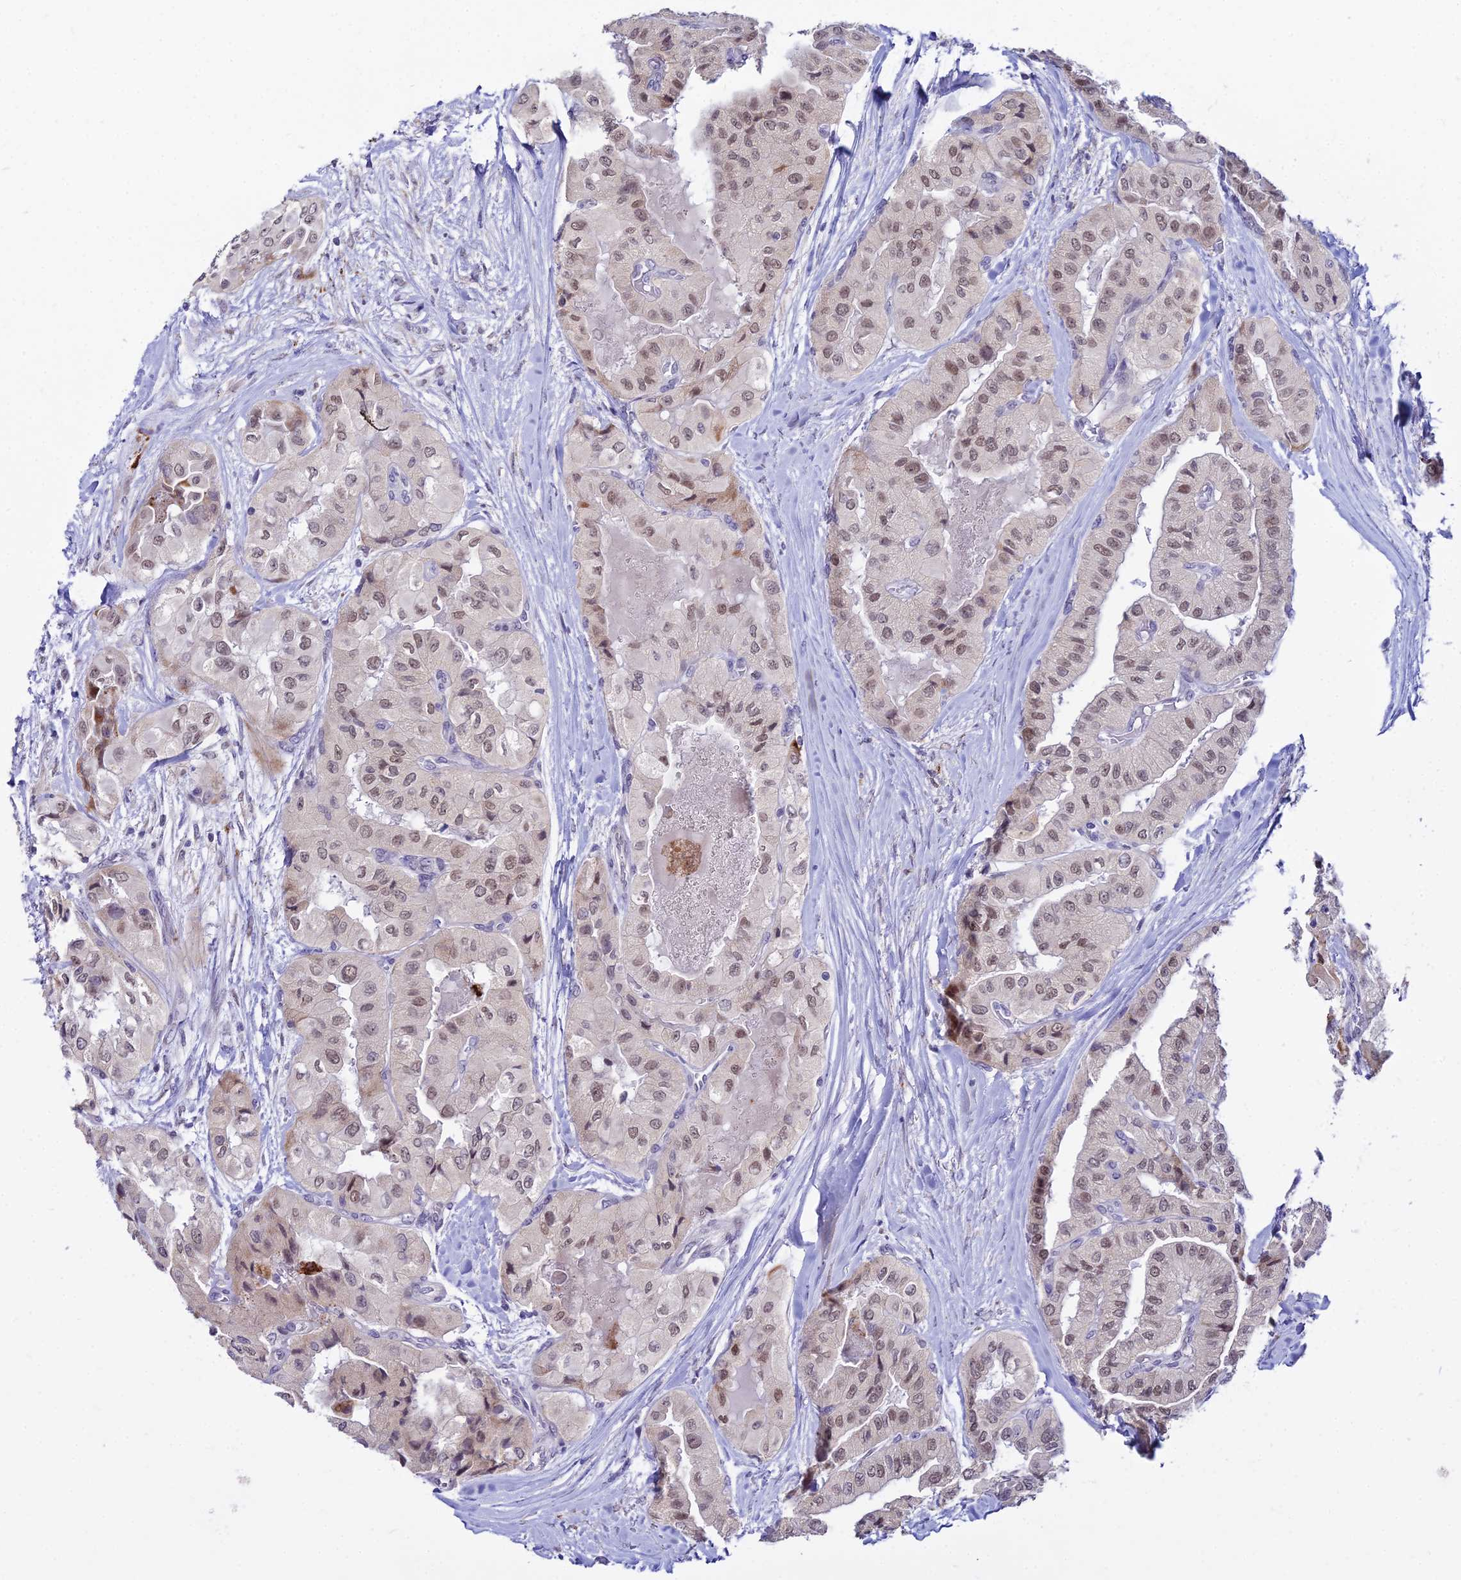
{"staining": {"intensity": "moderate", "quantity": ">75%", "location": "cytoplasmic/membranous,nuclear"}, "tissue": "thyroid cancer", "cell_type": "Tumor cells", "image_type": "cancer", "snomed": [{"axis": "morphology", "description": "Papillary adenocarcinoma, NOS"}, {"axis": "topography", "description": "Thyroid gland"}], "caption": "A medium amount of moderate cytoplasmic/membranous and nuclear expression is identified in approximately >75% of tumor cells in thyroid papillary adenocarcinoma tissue.", "gene": "C6orf163", "patient": {"sex": "female", "age": 59}}